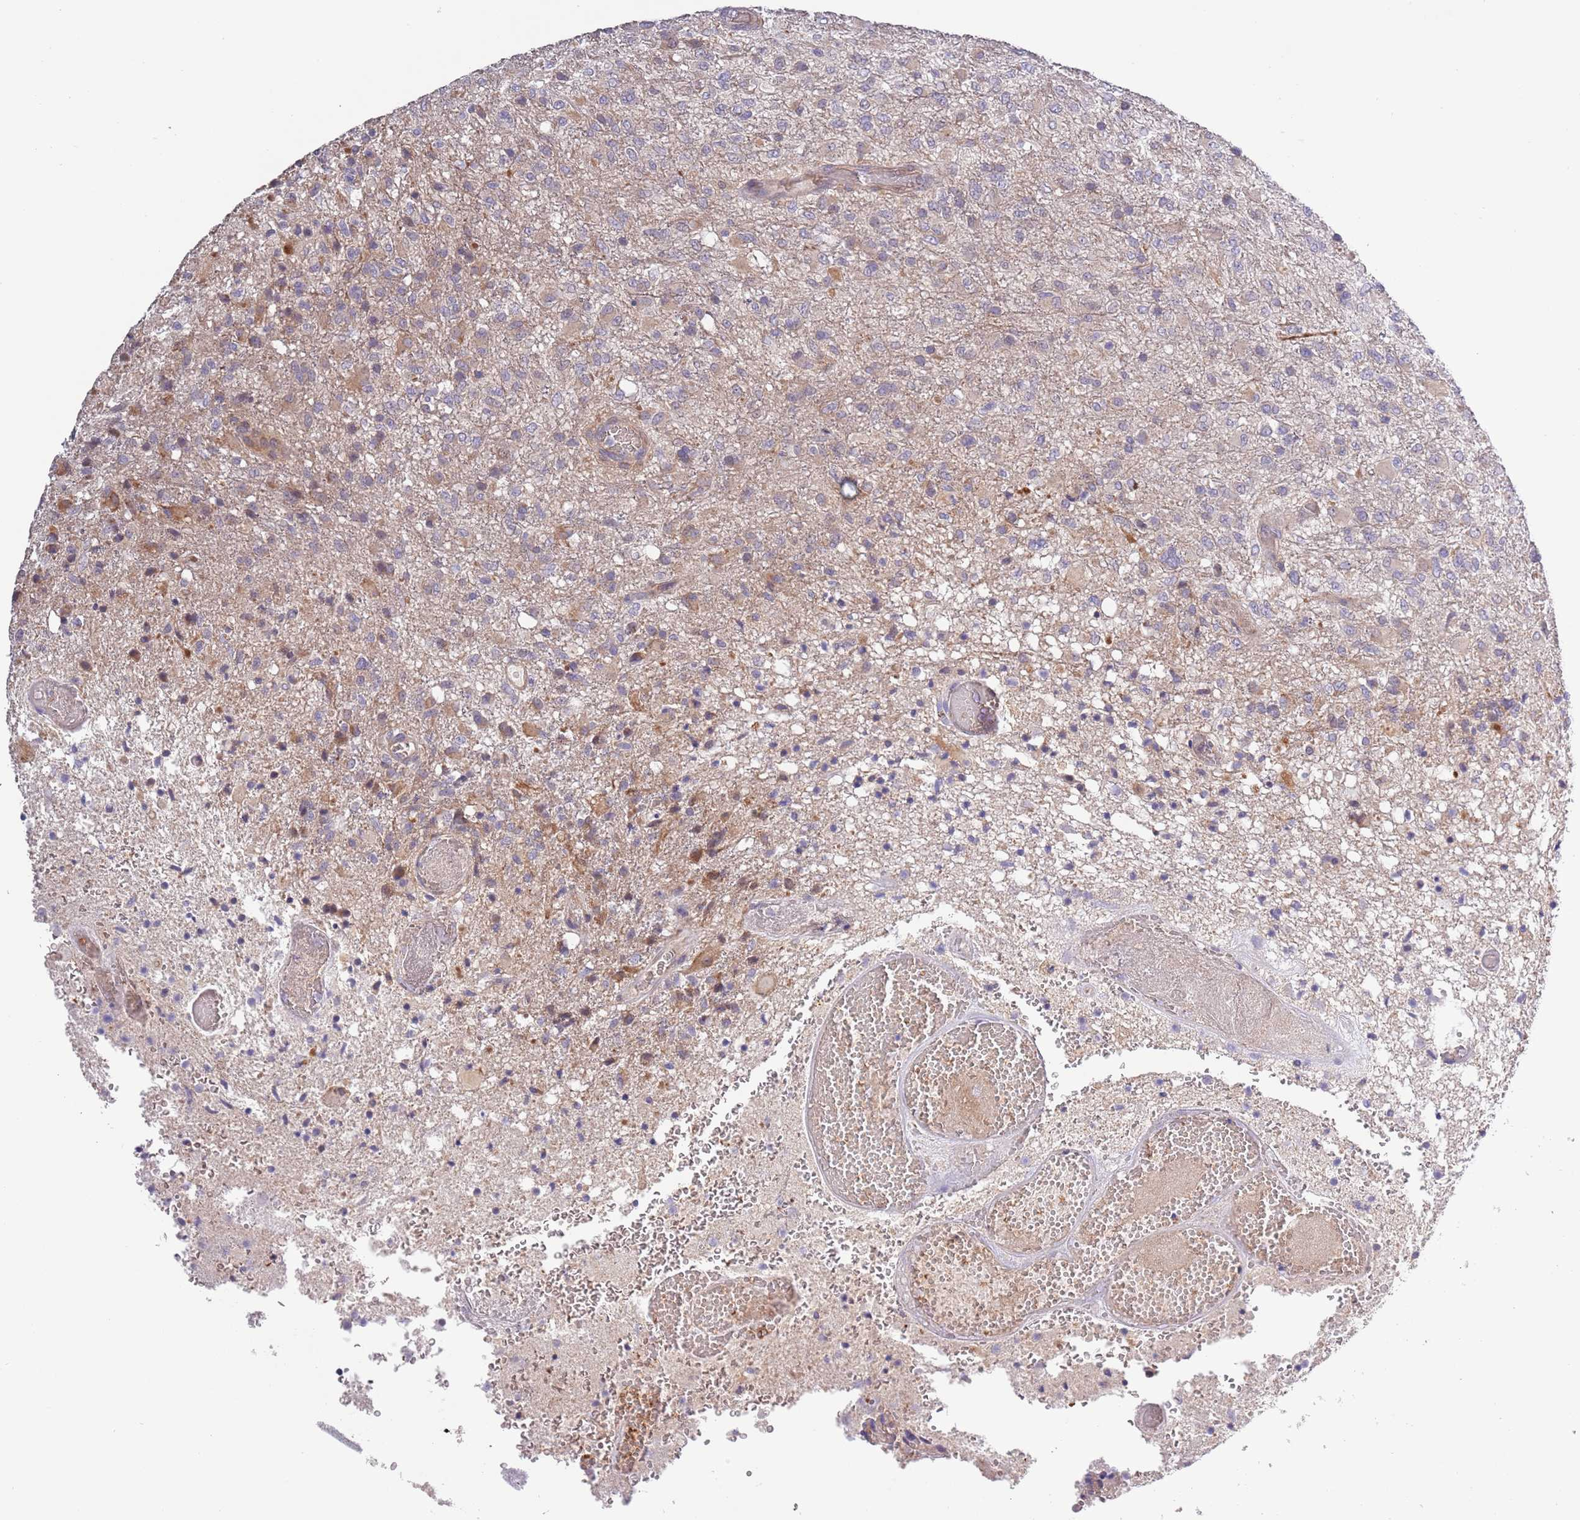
{"staining": {"intensity": "negative", "quantity": "none", "location": "none"}, "tissue": "glioma", "cell_type": "Tumor cells", "image_type": "cancer", "snomed": [{"axis": "morphology", "description": "Glioma, malignant, High grade"}, {"axis": "topography", "description": "Brain"}], "caption": "An image of malignant high-grade glioma stained for a protein demonstrates no brown staining in tumor cells. The staining was performed using DAB to visualize the protein expression in brown, while the nuclei were stained in blue with hematoxylin (Magnification: 20x).", "gene": "LIPJ", "patient": {"sex": "female", "age": 74}}